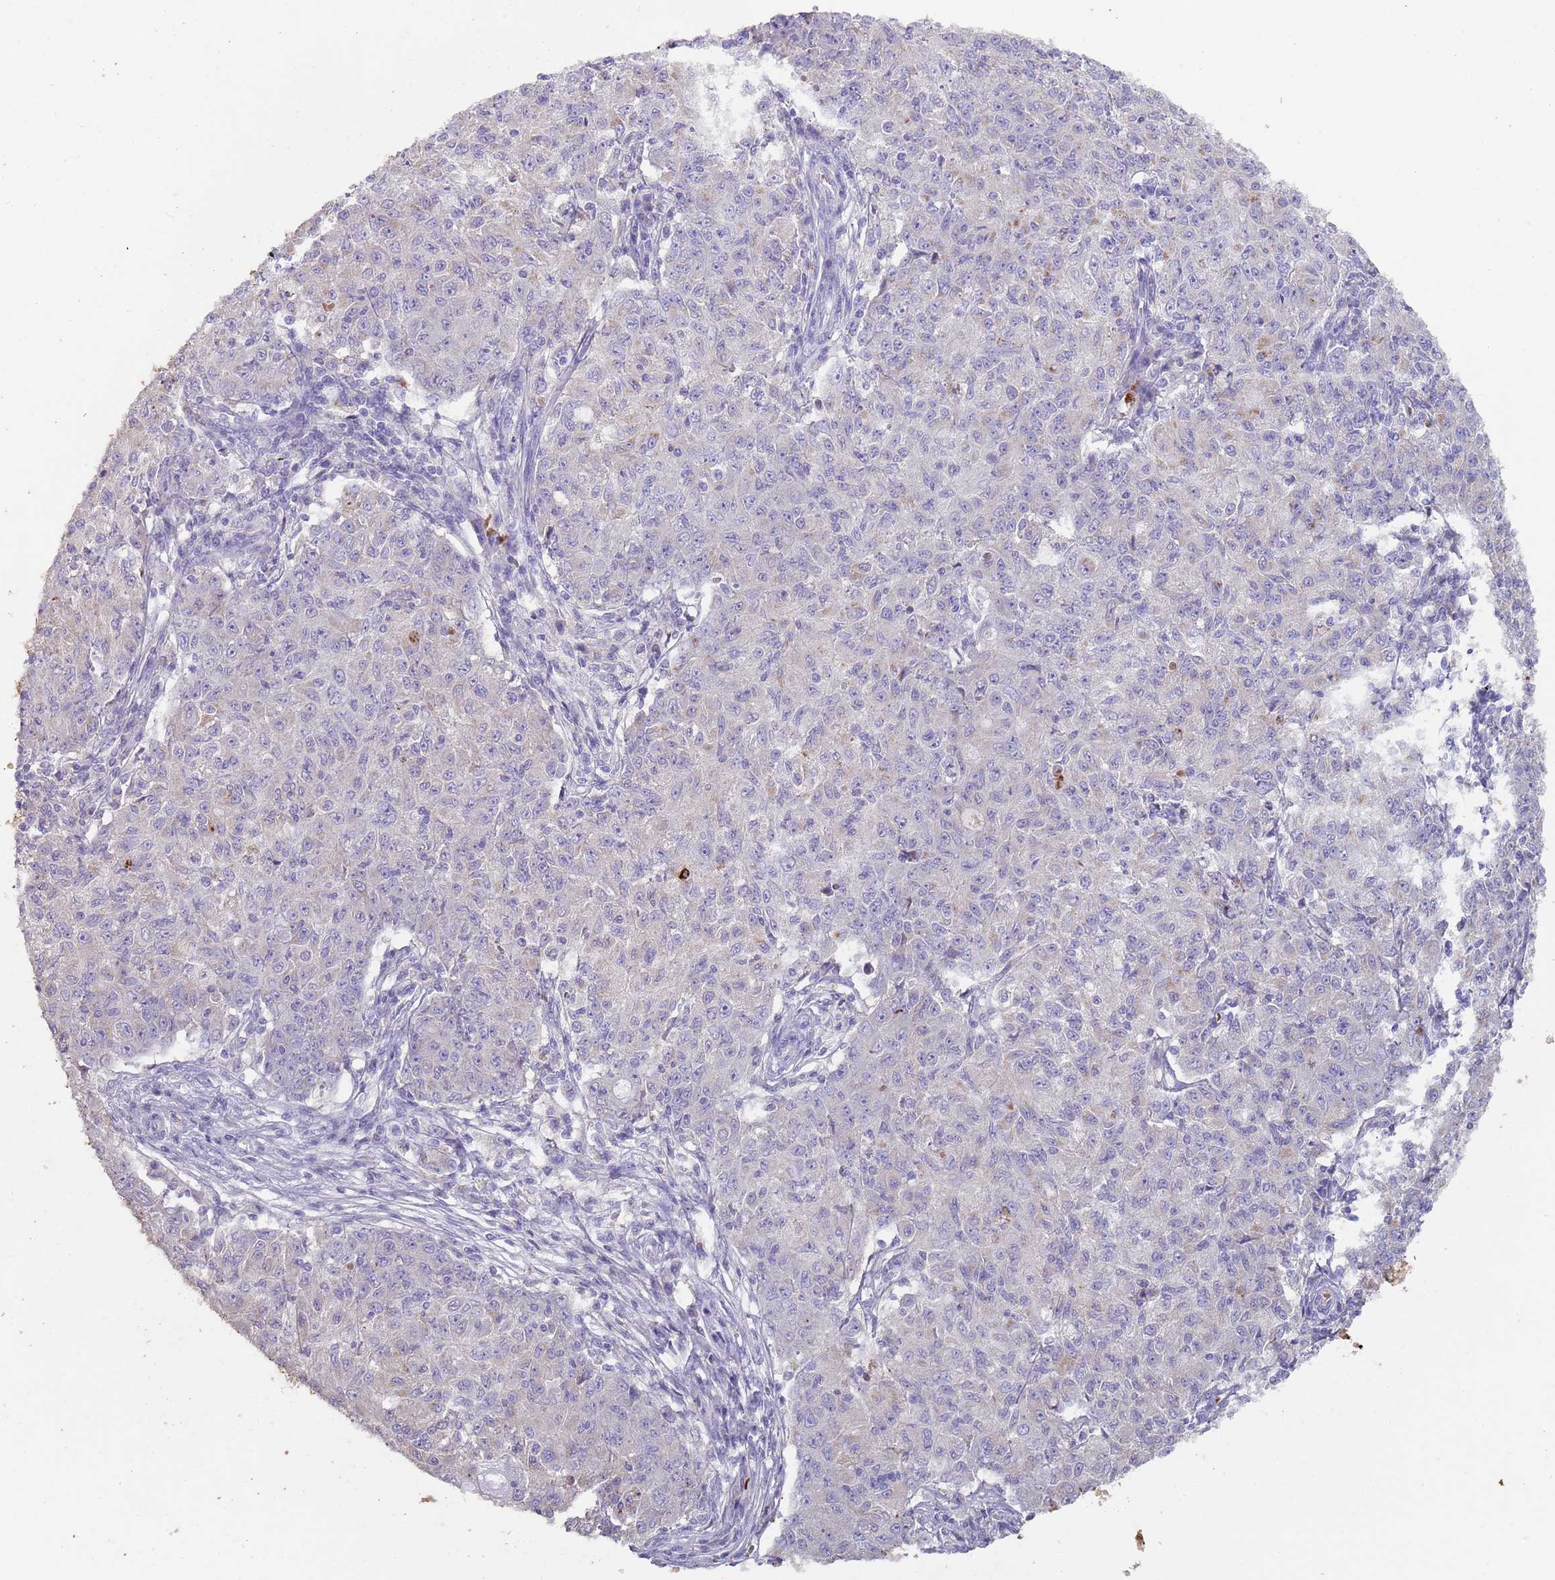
{"staining": {"intensity": "negative", "quantity": "none", "location": "none"}, "tissue": "ovarian cancer", "cell_type": "Tumor cells", "image_type": "cancer", "snomed": [{"axis": "morphology", "description": "Carcinoma, endometroid"}, {"axis": "topography", "description": "Ovary"}], "caption": "Immunohistochemical staining of human endometroid carcinoma (ovarian) reveals no significant staining in tumor cells.", "gene": "TMEM251", "patient": {"sex": "female", "age": 42}}